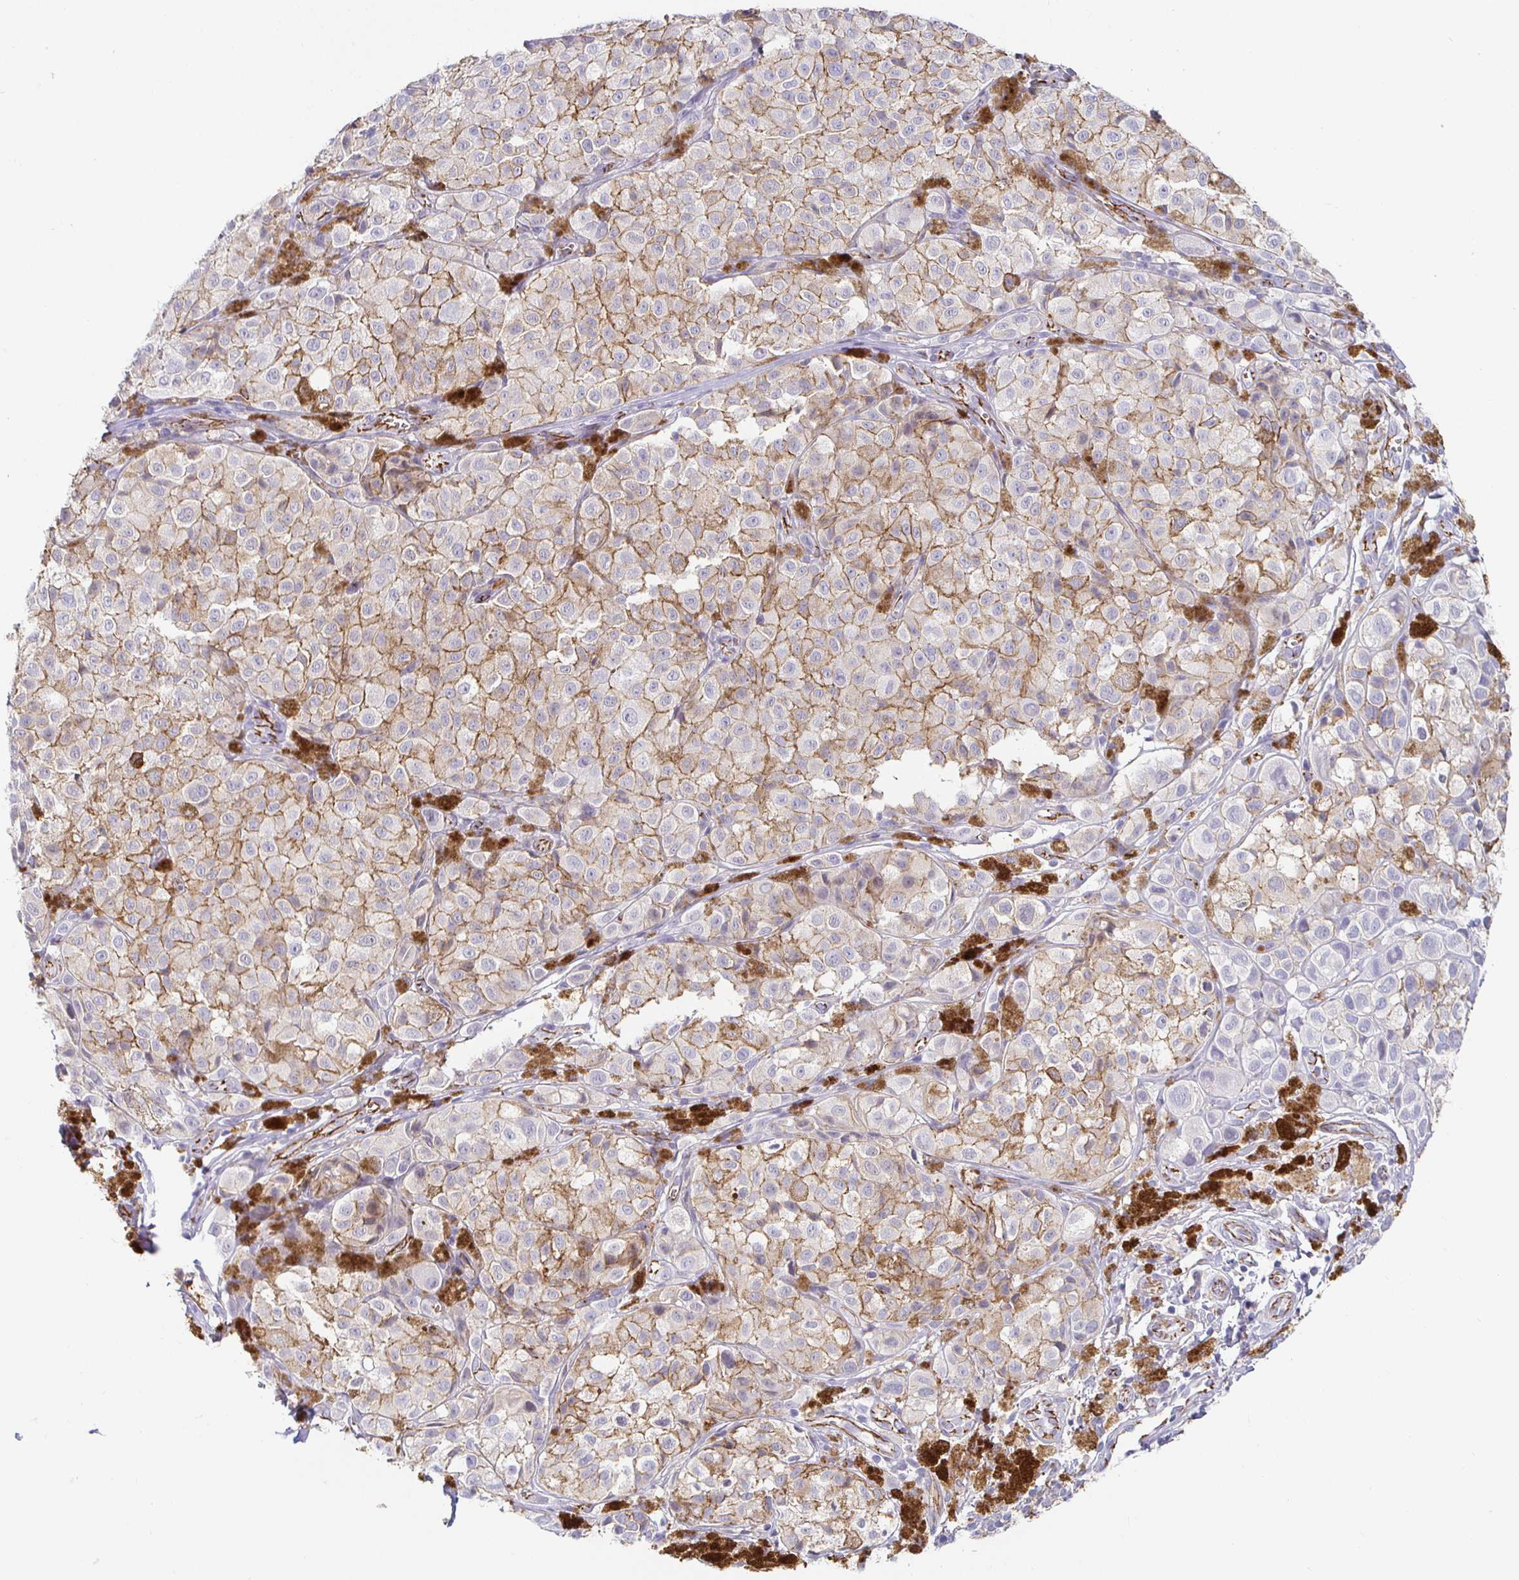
{"staining": {"intensity": "moderate", "quantity": "25%-75%", "location": "cytoplasmic/membranous"}, "tissue": "melanoma", "cell_type": "Tumor cells", "image_type": "cancer", "snomed": [{"axis": "morphology", "description": "Malignant melanoma, NOS"}, {"axis": "topography", "description": "Skin"}], "caption": "An immunohistochemistry (IHC) micrograph of neoplastic tissue is shown. Protein staining in brown highlights moderate cytoplasmic/membranous positivity in melanoma within tumor cells.", "gene": "PIWIL3", "patient": {"sex": "male", "age": 61}}